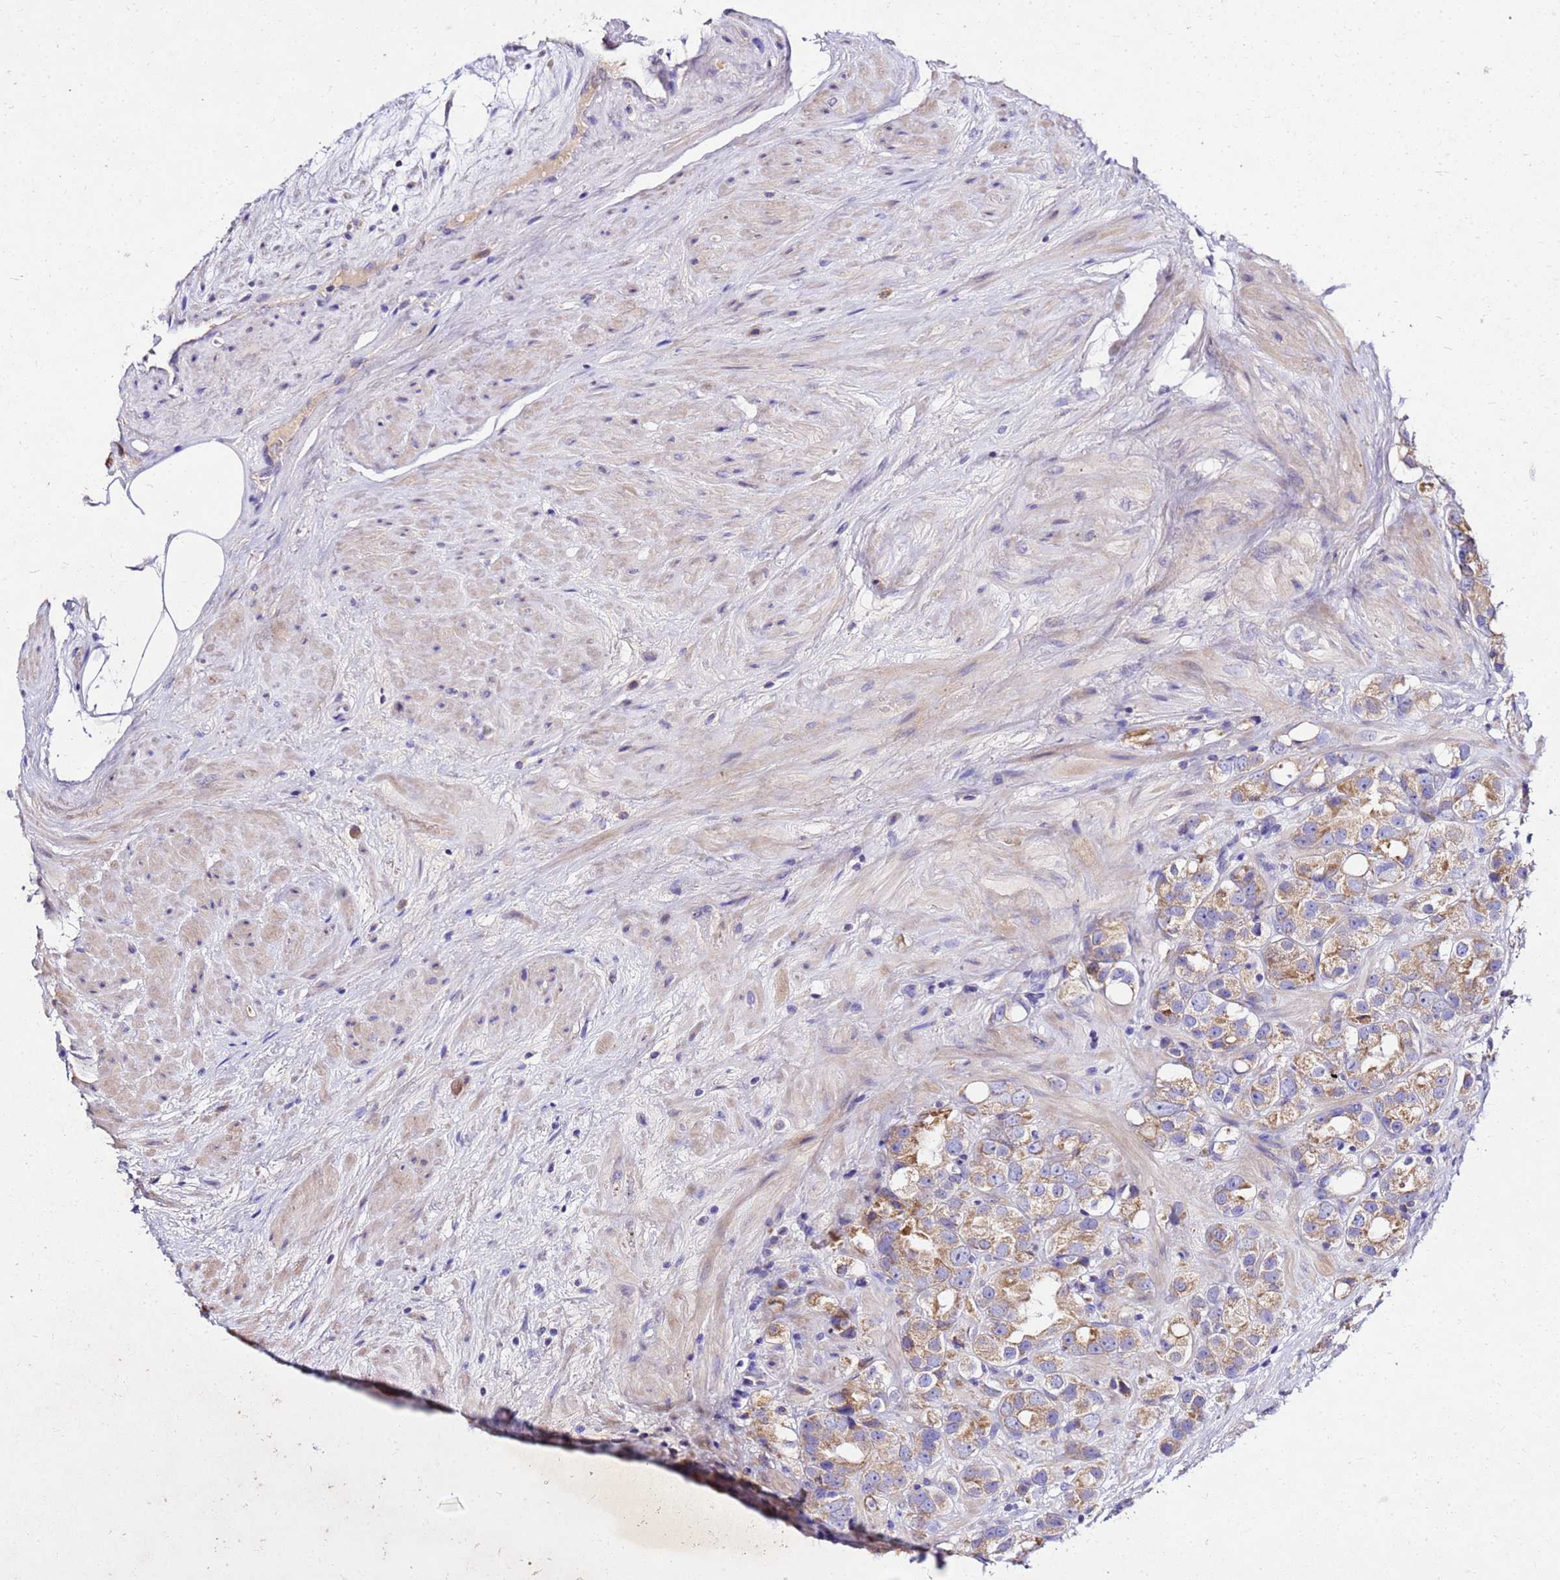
{"staining": {"intensity": "moderate", "quantity": ">75%", "location": "cytoplasmic/membranous"}, "tissue": "prostate cancer", "cell_type": "Tumor cells", "image_type": "cancer", "snomed": [{"axis": "morphology", "description": "Adenocarcinoma, NOS"}, {"axis": "topography", "description": "Prostate"}], "caption": "Immunohistochemistry (IHC) (DAB (3,3'-diaminobenzidine)) staining of prostate cancer (adenocarcinoma) exhibits moderate cytoplasmic/membranous protein staining in about >75% of tumor cells.", "gene": "COX14", "patient": {"sex": "male", "age": 79}}